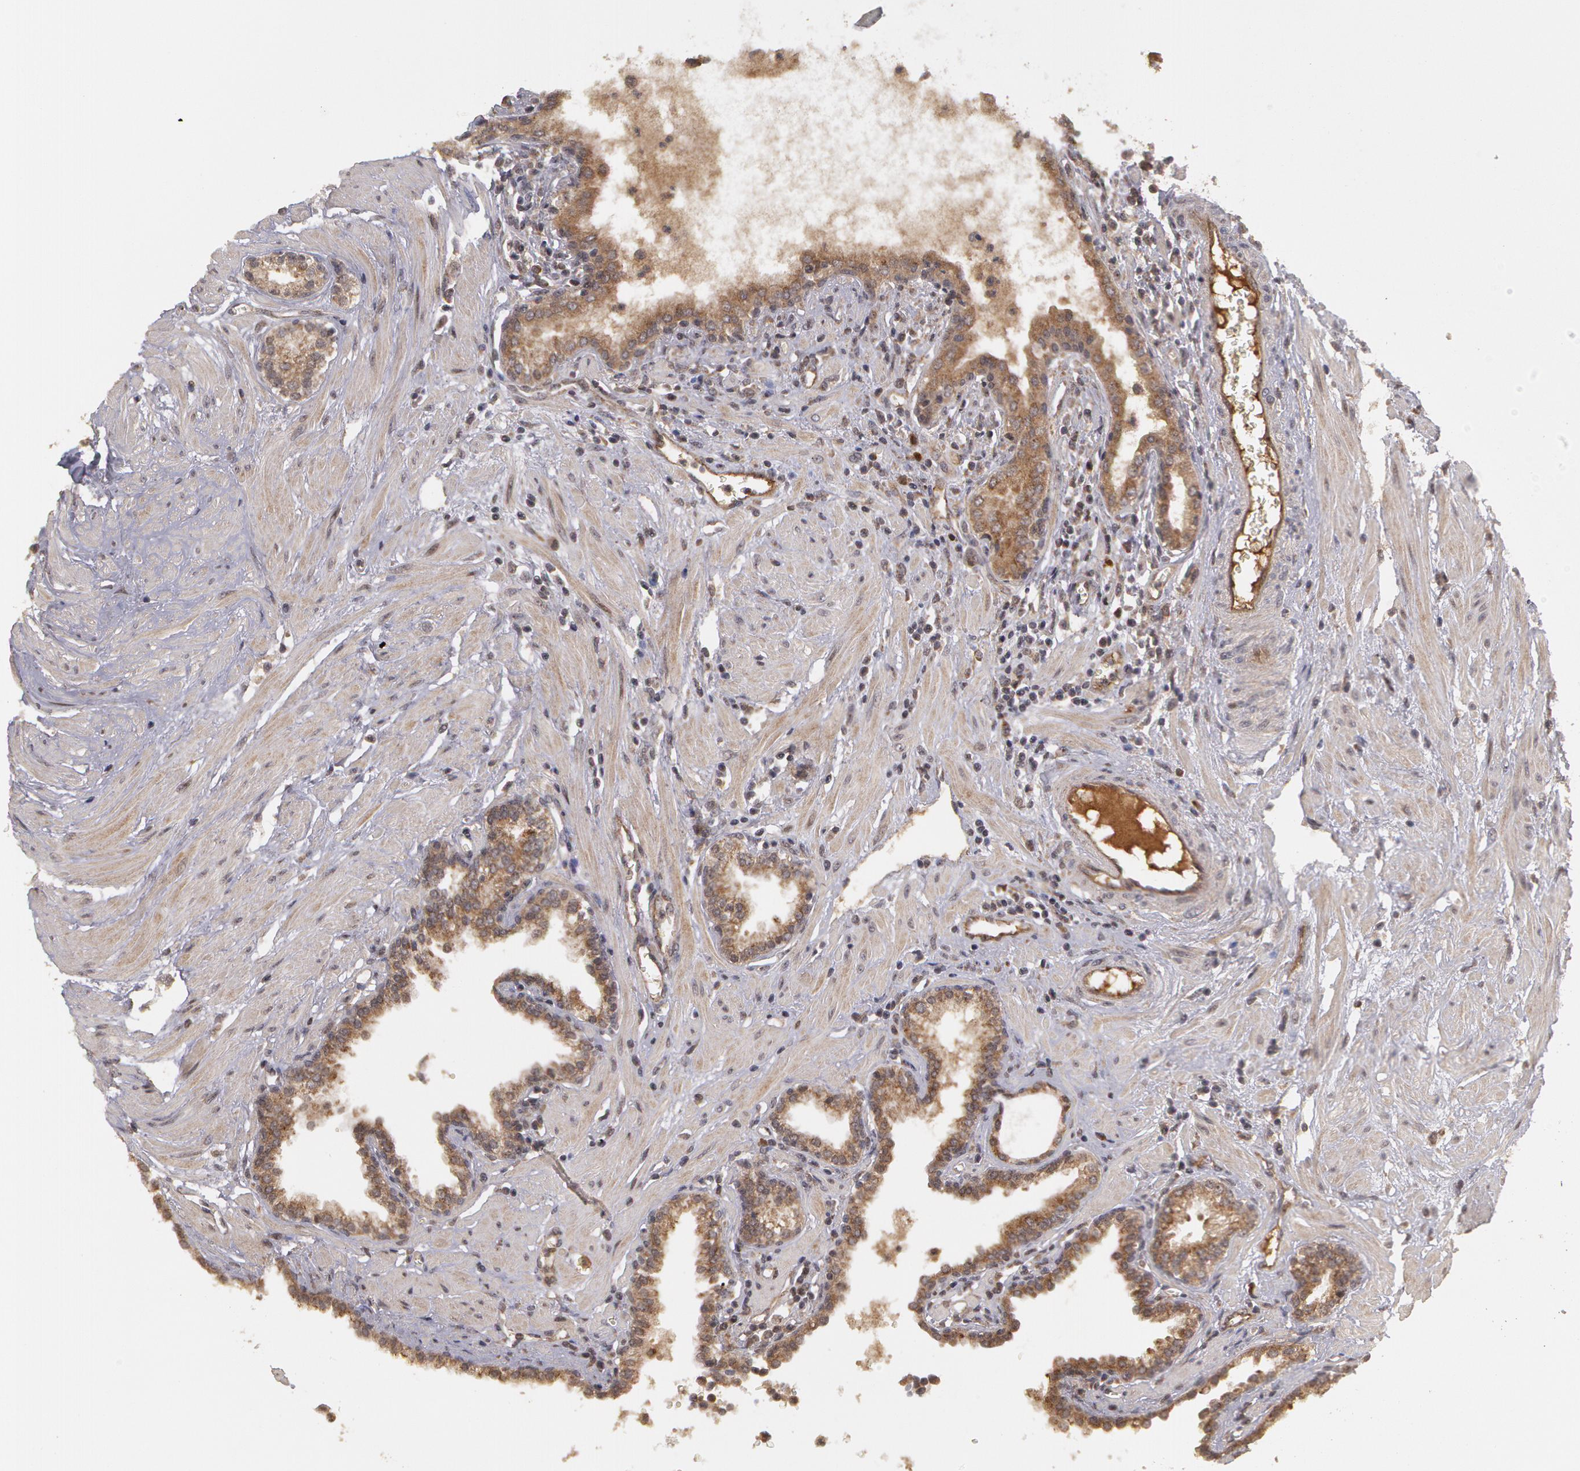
{"staining": {"intensity": "weak", "quantity": ">75%", "location": "cytoplasmic/membranous"}, "tissue": "prostate", "cell_type": "Glandular cells", "image_type": "normal", "snomed": [{"axis": "morphology", "description": "Normal tissue, NOS"}, {"axis": "topography", "description": "Prostate"}], "caption": "The histopathology image displays immunohistochemical staining of unremarkable prostate. There is weak cytoplasmic/membranous staining is appreciated in about >75% of glandular cells.", "gene": "STX5", "patient": {"sex": "male", "age": 64}}